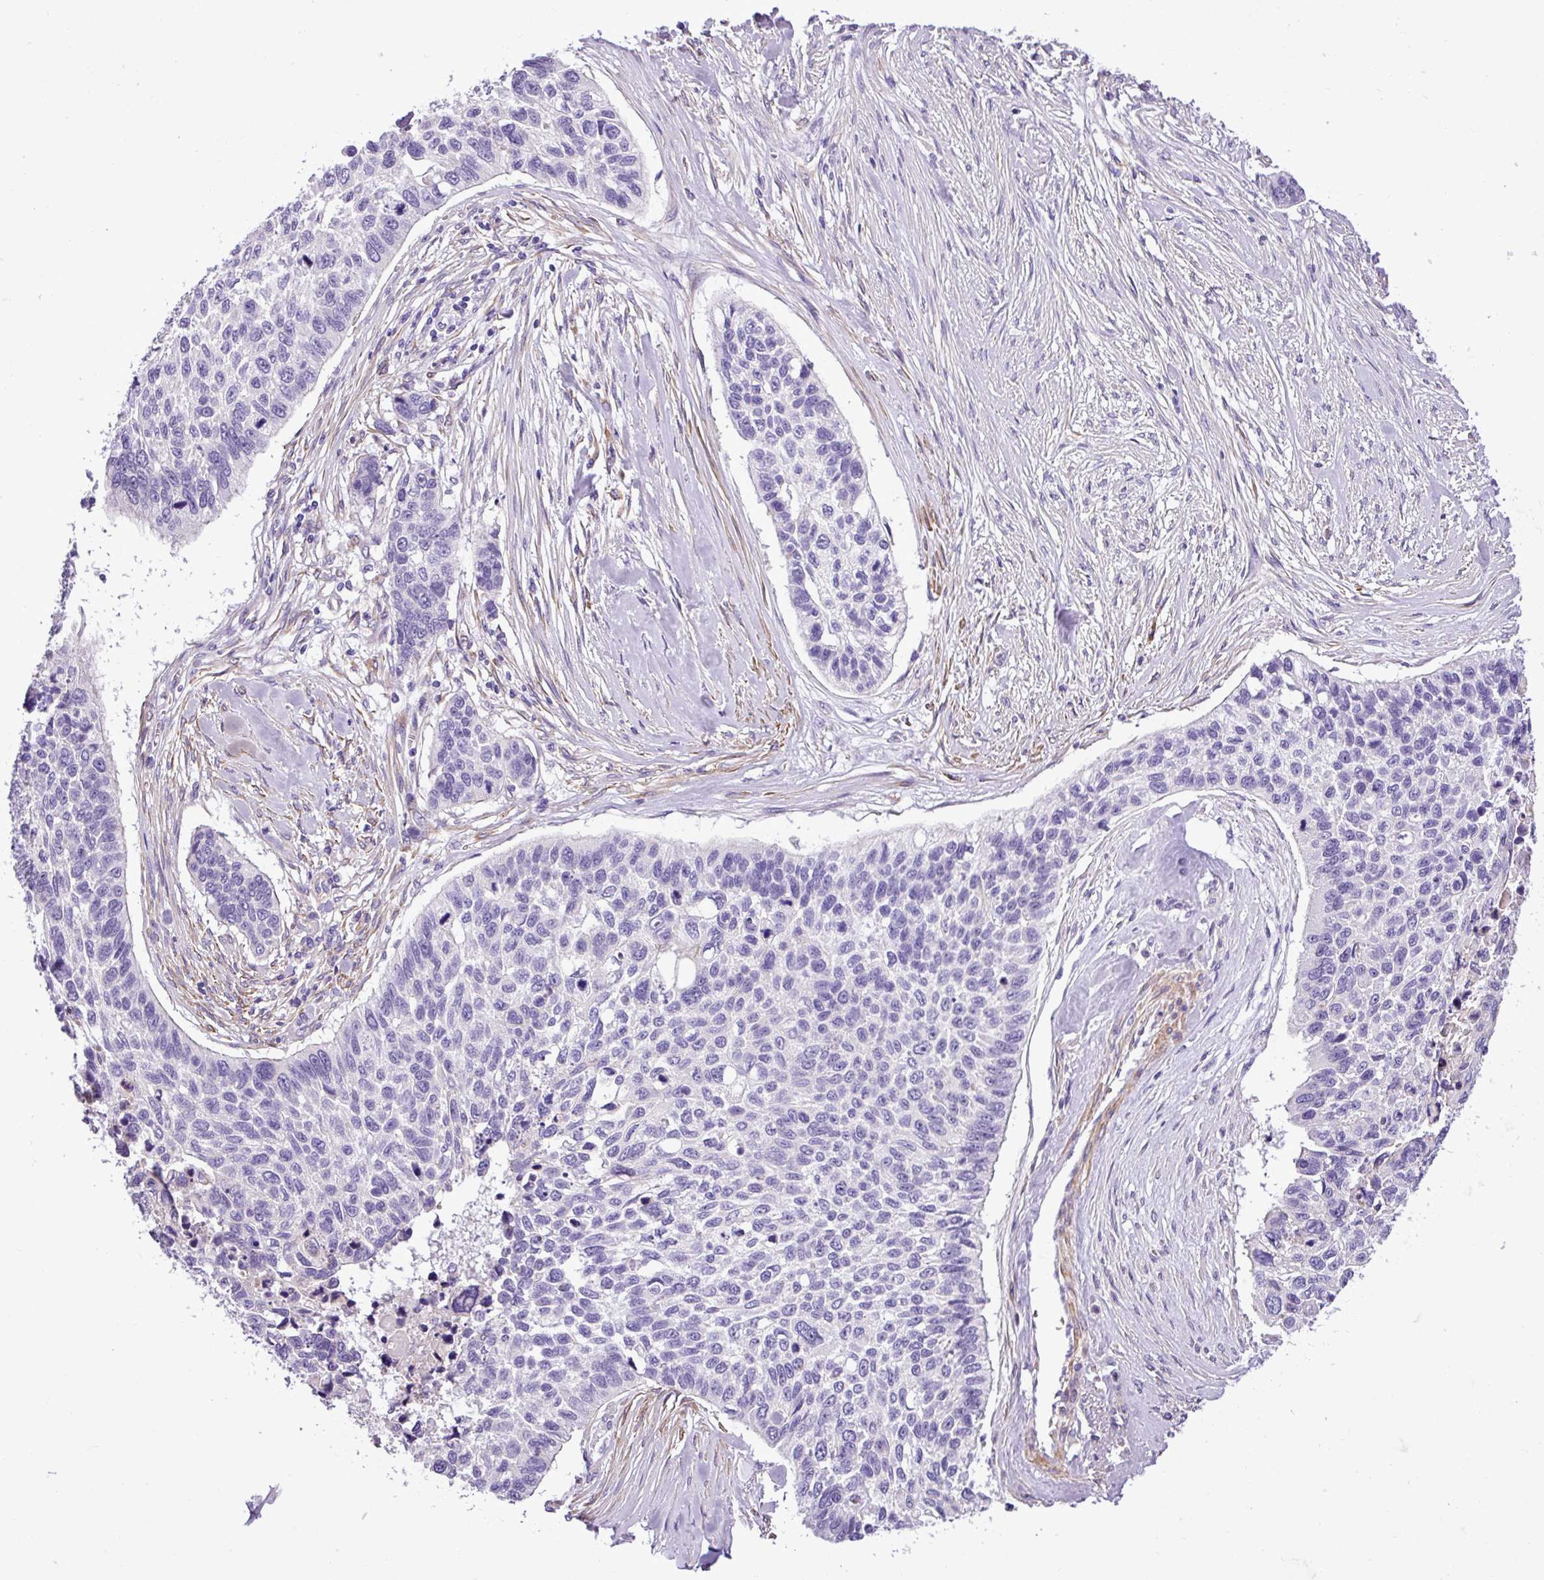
{"staining": {"intensity": "negative", "quantity": "none", "location": "none"}, "tissue": "lung cancer", "cell_type": "Tumor cells", "image_type": "cancer", "snomed": [{"axis": "morphology", "description": "Squamous cell carcinoma, NOS"}, {"axis": "topography", "description": "Lung"}], "caption": "IHC of lung cancer displays no expression in tumor cells.", "gene": "C11orf91", "patient": {"sex": "male", "age": 62}}